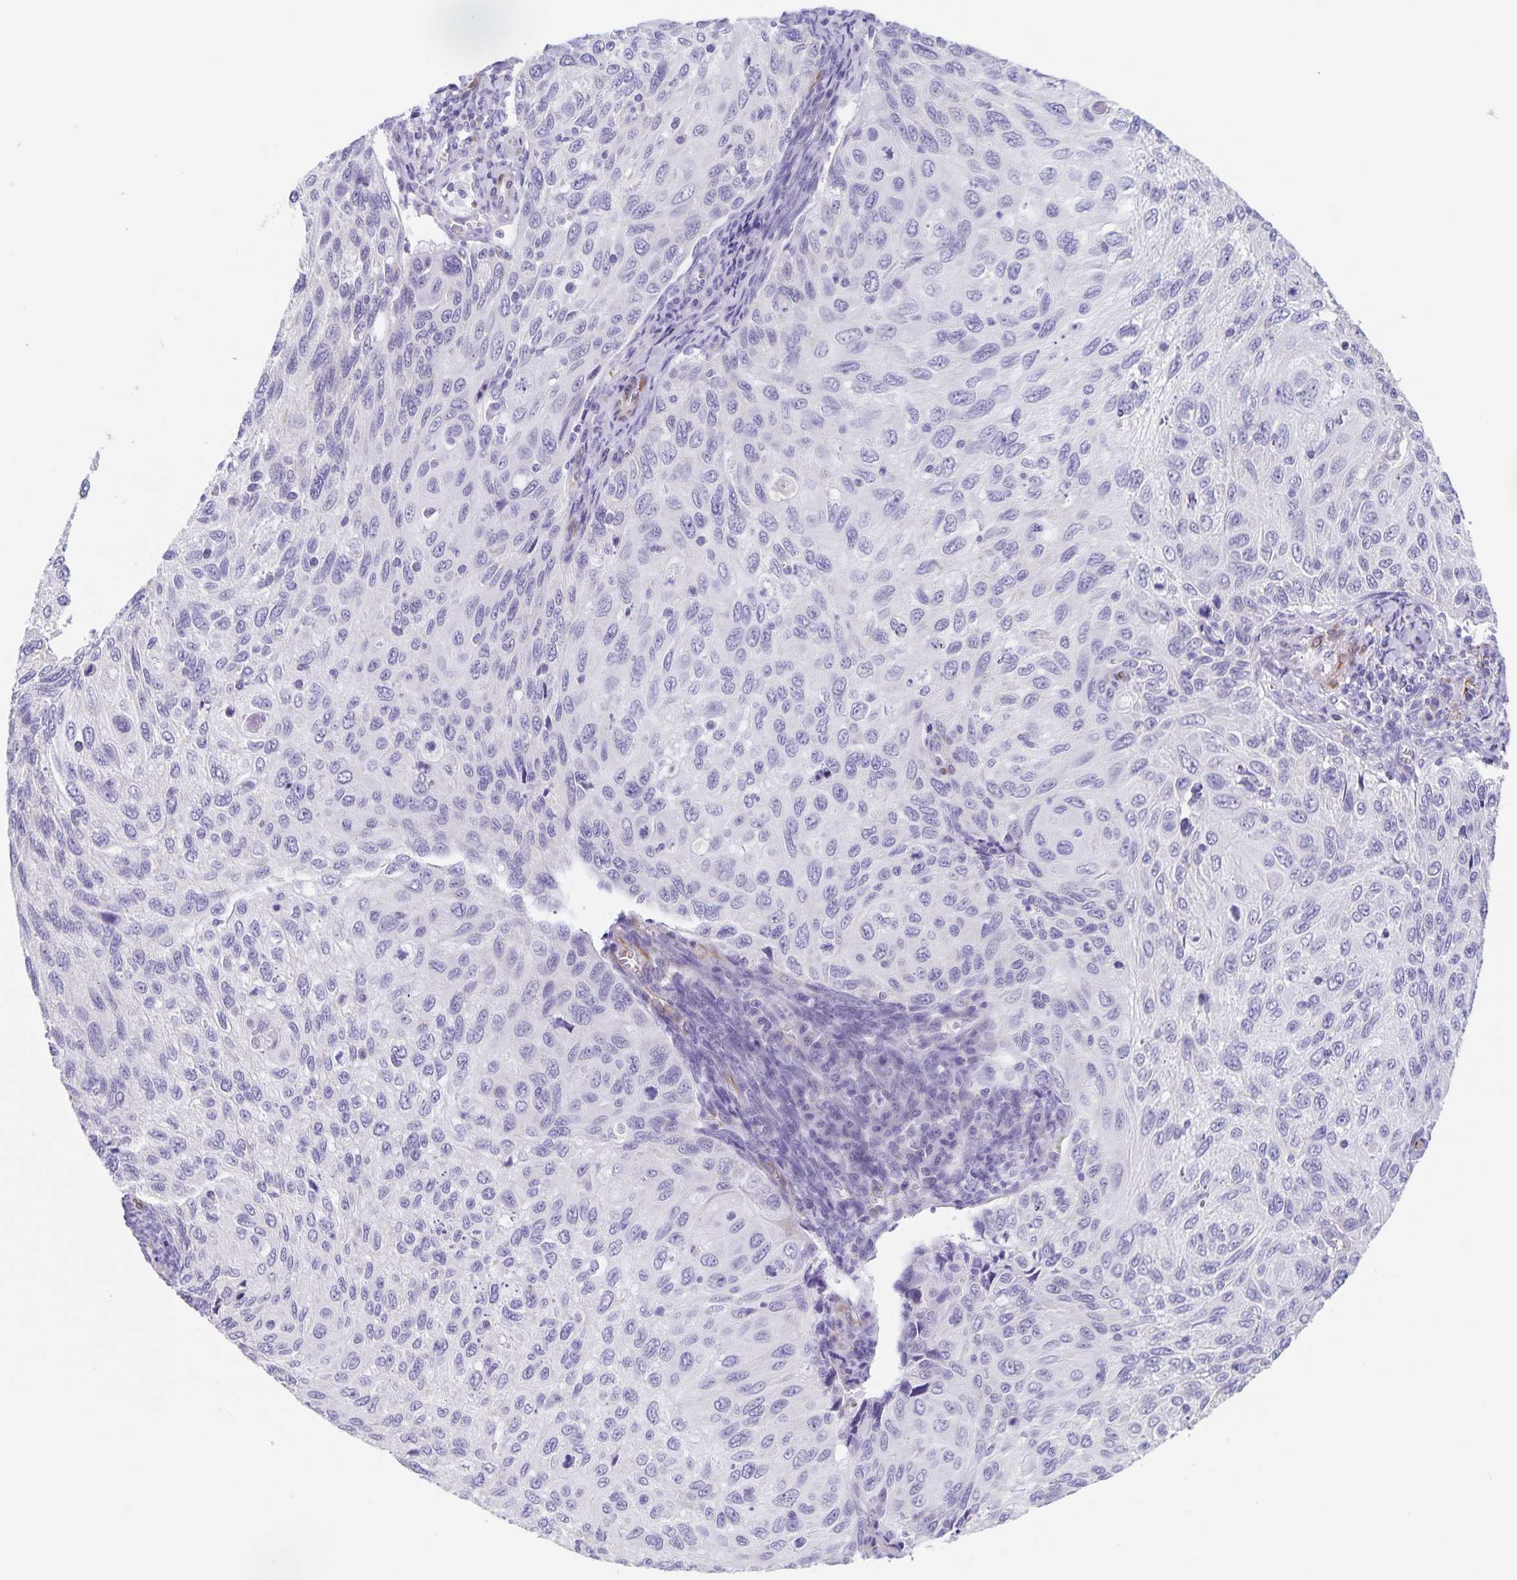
{"staining": {"intensity": "negative", "quantity": "none", "location": "none"}, "tissue": "cervical cancer", "cell_type": "Tumor cells", "image_type": "cancer", "snomed": [{"axis": "morphology", "description": "Squamous cell carcinoma, NOS"}, {"axis": "topography", "description": "Cervix"}], "caption": "DAB immunohistochemical staining of cervical cancer (squamous cell carcinoma) reveals no significant expression in tumor cells.", "gene": "SYNM", "patient": {"sex": "female", "age": 70}}